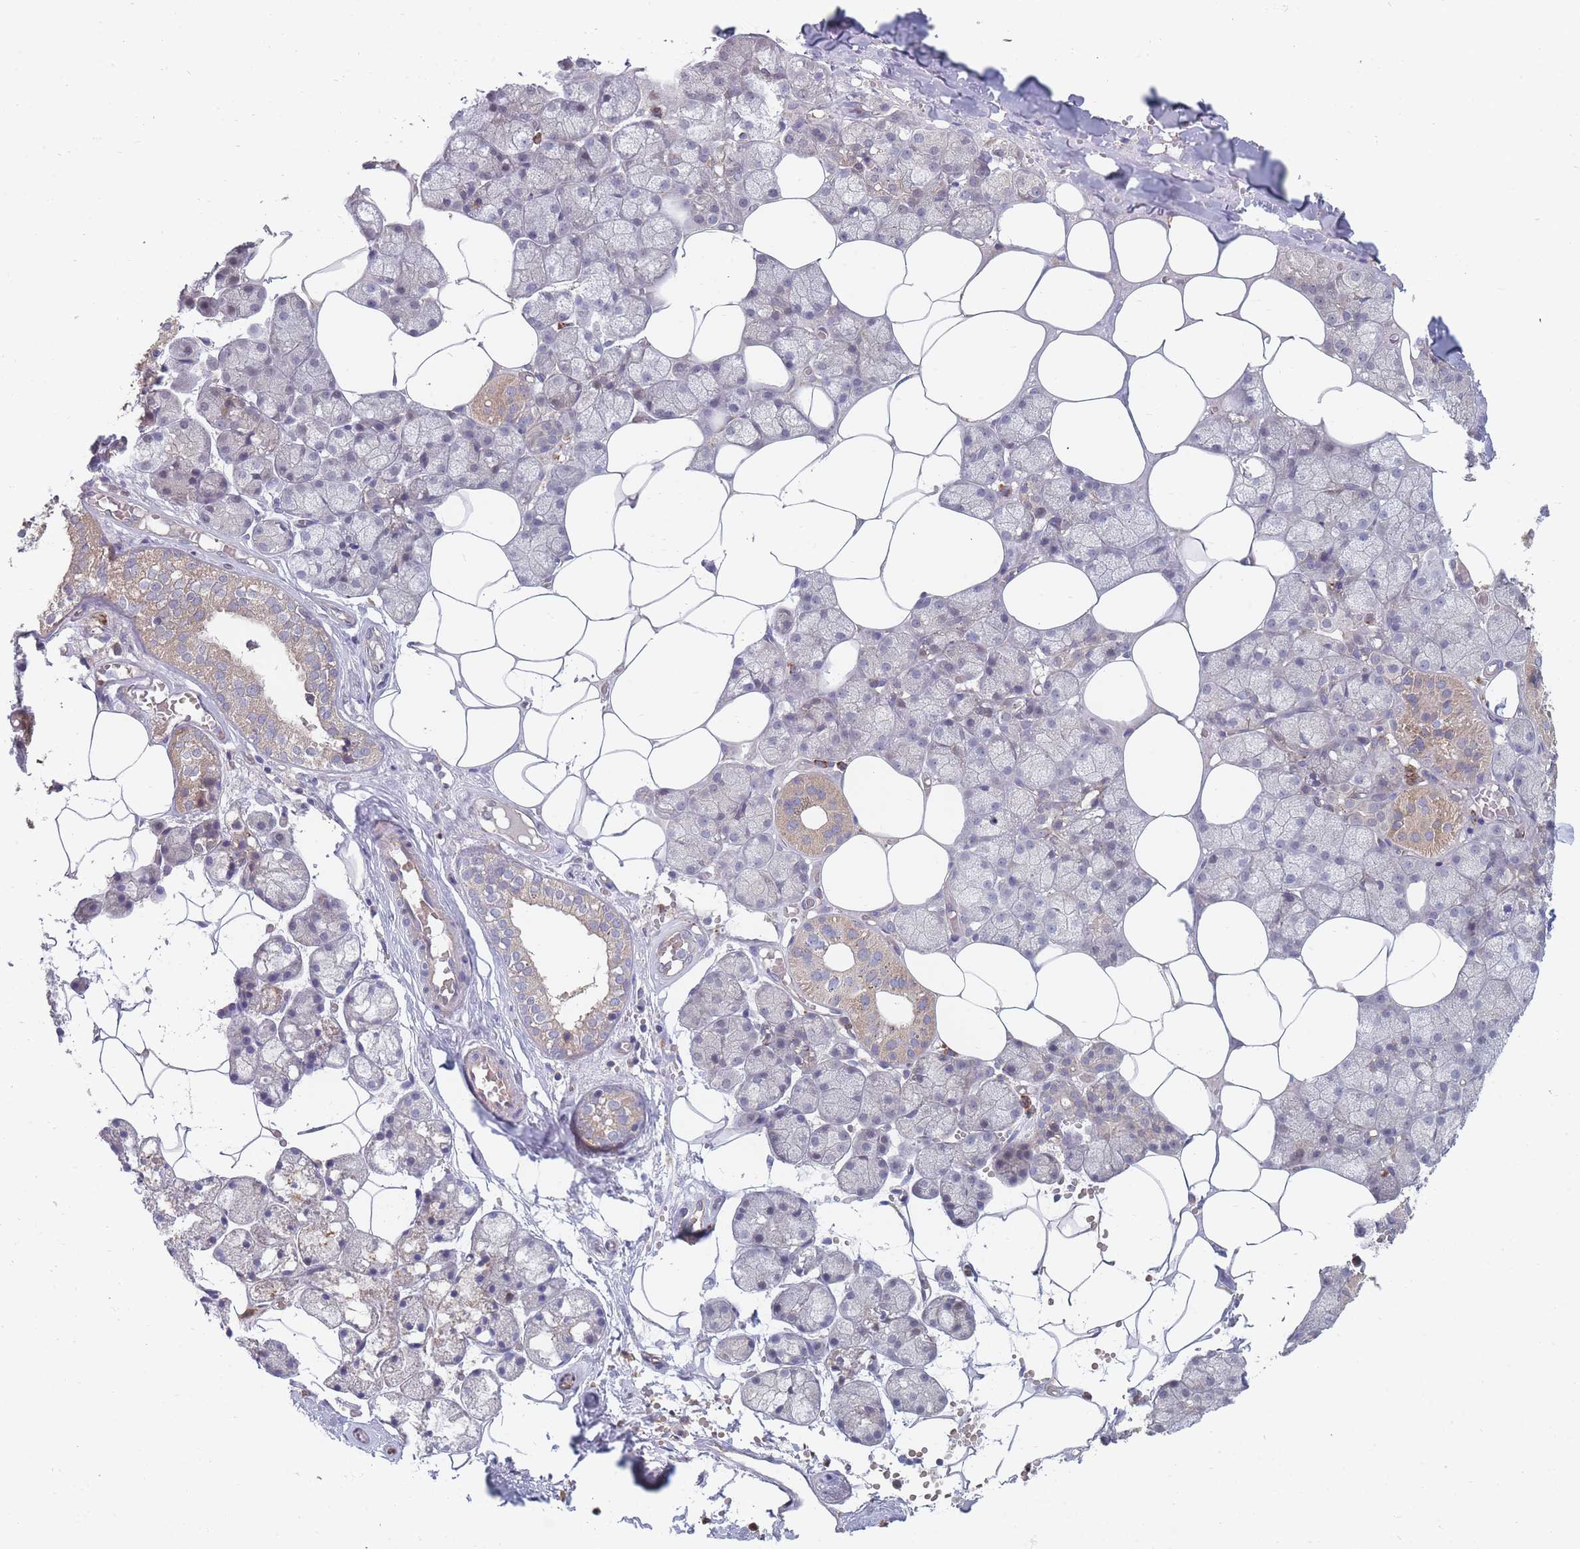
{"staining": {"intensity": "weak", "quantity": "<25%", "location": "cytoplasmic/membranous"}, "tissue": "salivary gland", "cell_type": "Glandular cells", "image_type": "normal", "snomed": [{"axis": "morphology", "description": "Normal tissue, NOS"}, {"axis": "topography", "description": "Salivary gland"}], "caption": "Unremarkable salivary gland was stained to show a protein in brown. There is no significant positivity in glandular cells. Brightfield microscopy of immunohistochemistry (IHC) stained with DAB (brown) and hematoxylin (blue), captured at high magnification.", "gene": "NUB1", "patient": {"sex": "male", "age": 62}}